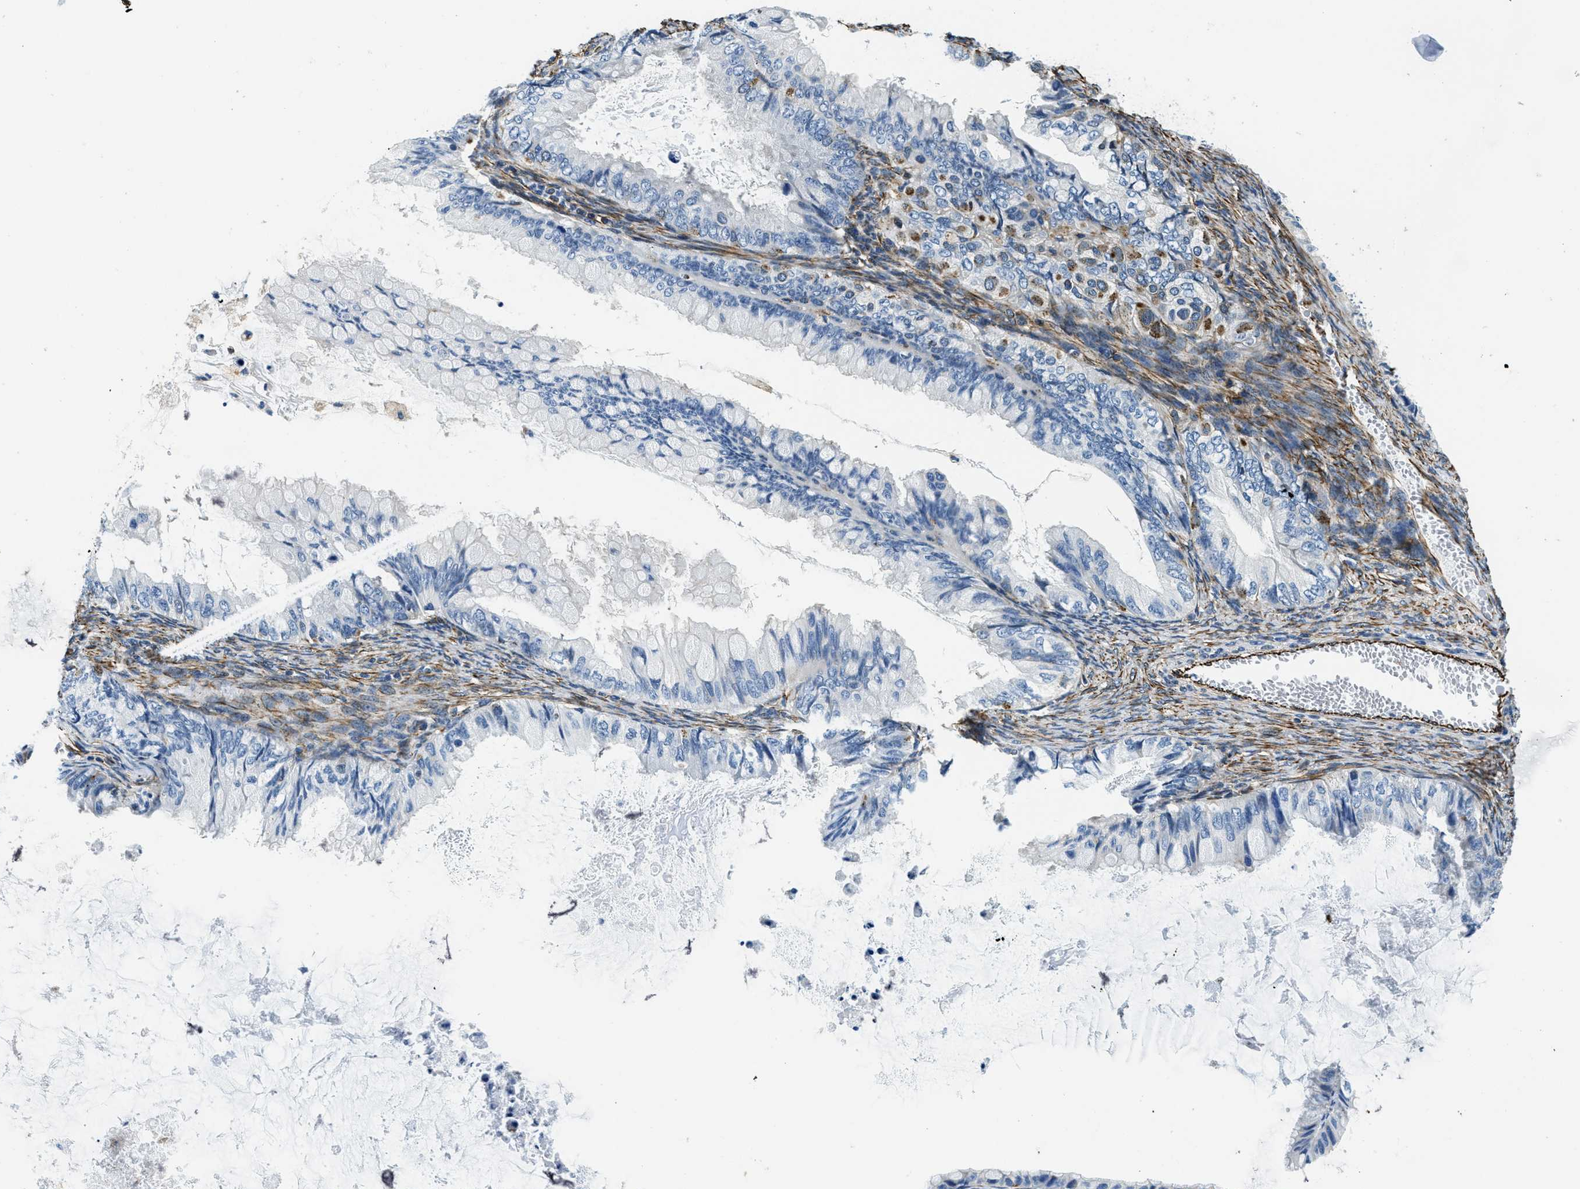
{"staining": {"intensity": "negative", "quantity": "none", "location": "none"}, "tissue": "ovarian cancer", "cell_type": "Tumor cells", "image_type": "cancer", "snomed": [{"axis": "morphology", "description": "Cystadenocarcinoma, mucinous, NOS"}, {"axis": "topography", "description": "Ovary"}], "caption": "This is an IHC histopathology image of mucinous cystadenocarcinoma (ovarian). There is no staining in tumor cells.", "gene": "GNS", "patient": {"sex": "female", "age": 80}}